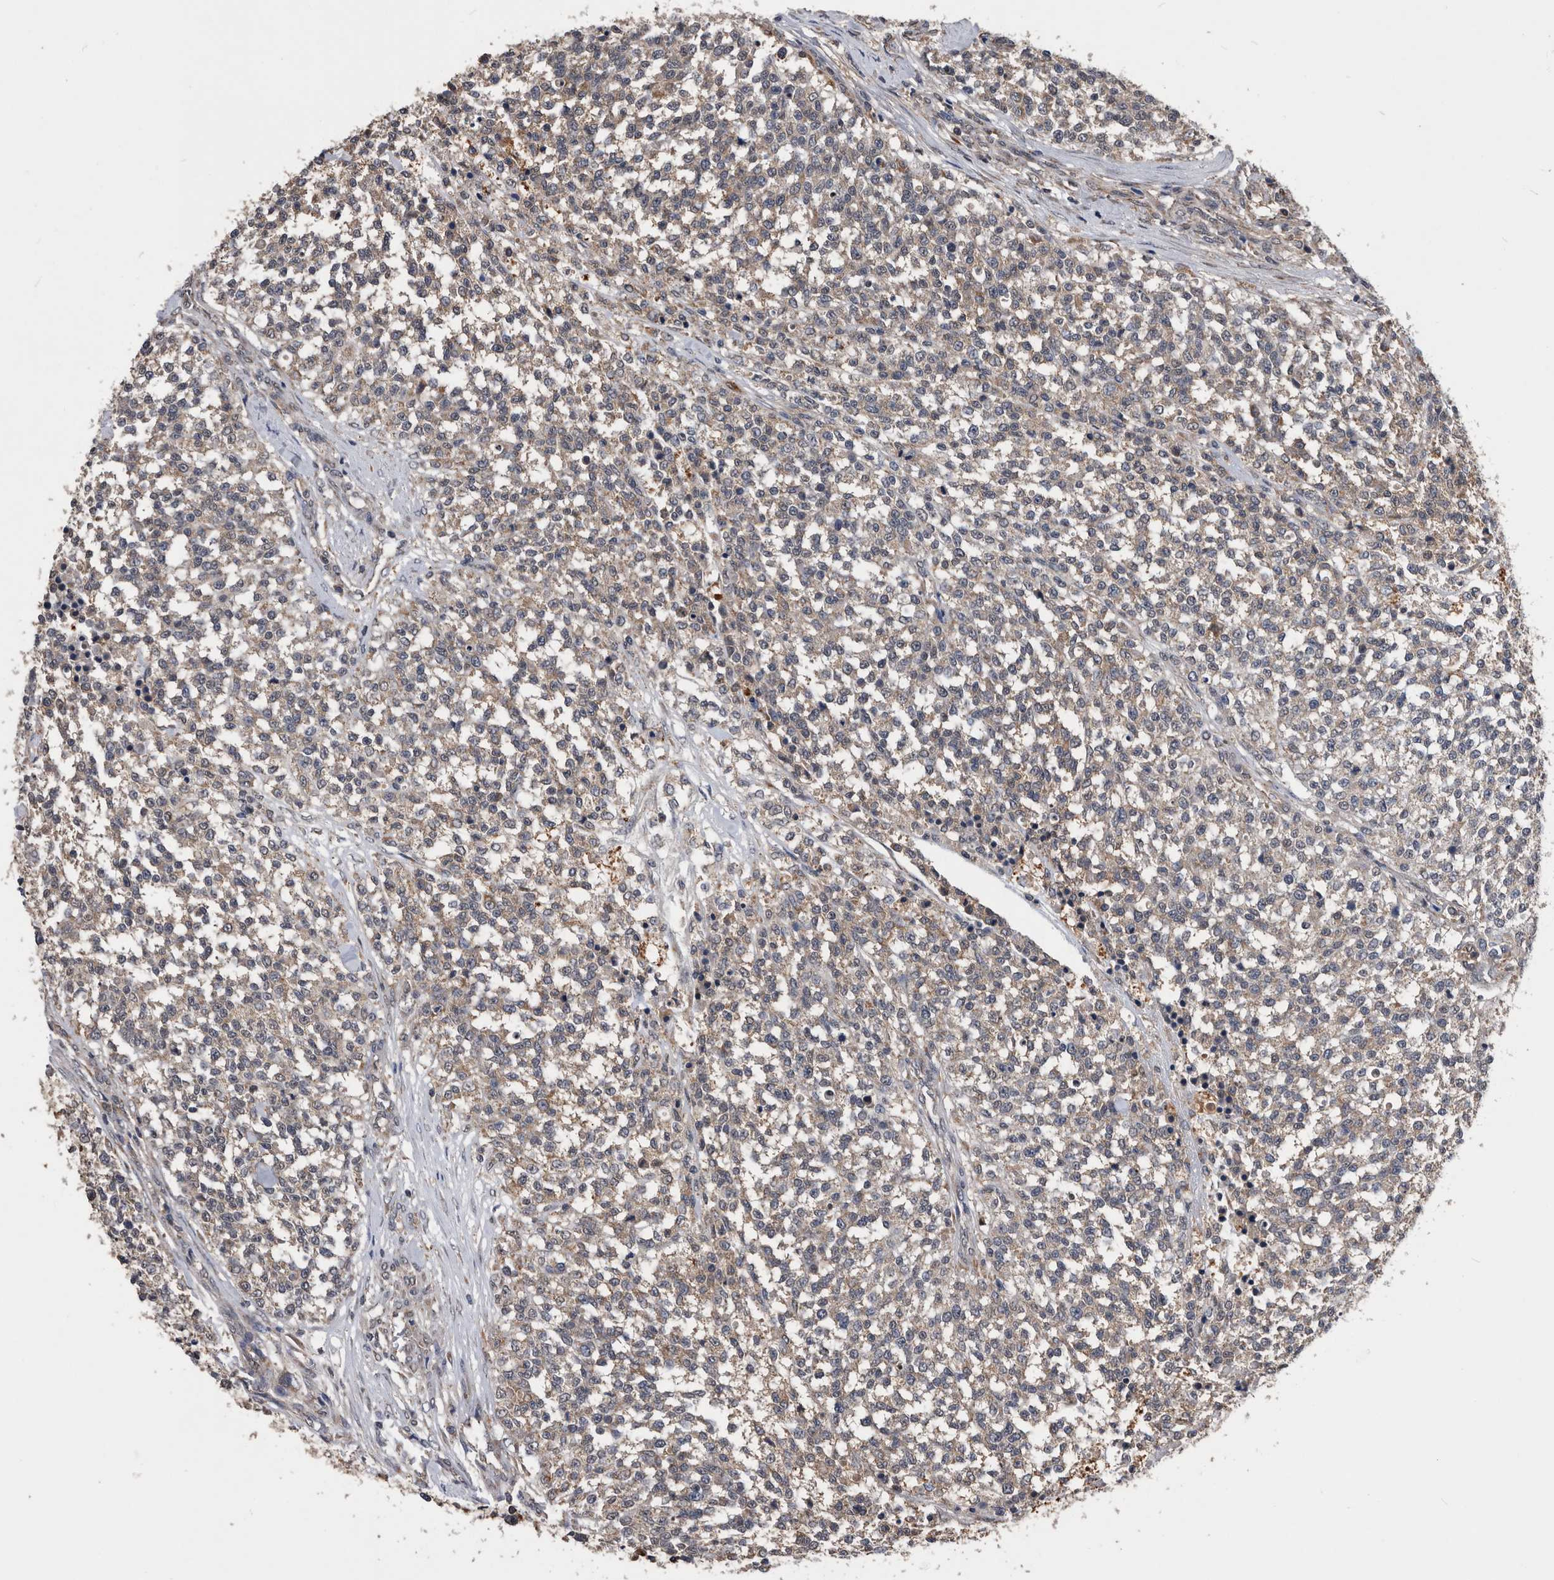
{"staining": {"intensity": "weak", "quantity": ">75%", "location": "cytoplasmic/membranous"}, "tissue": "testis cancer", "cell_type": "Tumor cells", "image_type": "cancer", "snomed": [{"axis": "morphology", "description": "Seminoma, NOS"}, {"axis": "topography", "description": "Testis"}], "caption": "Immunohistochemical staining of human testis cancer demonstrates weak cytoplasmic/membranous protein expression in approximately >75% of tumor cells.", "gene": "NRBP1", "patient": {"sex": "male", "age": 59}}